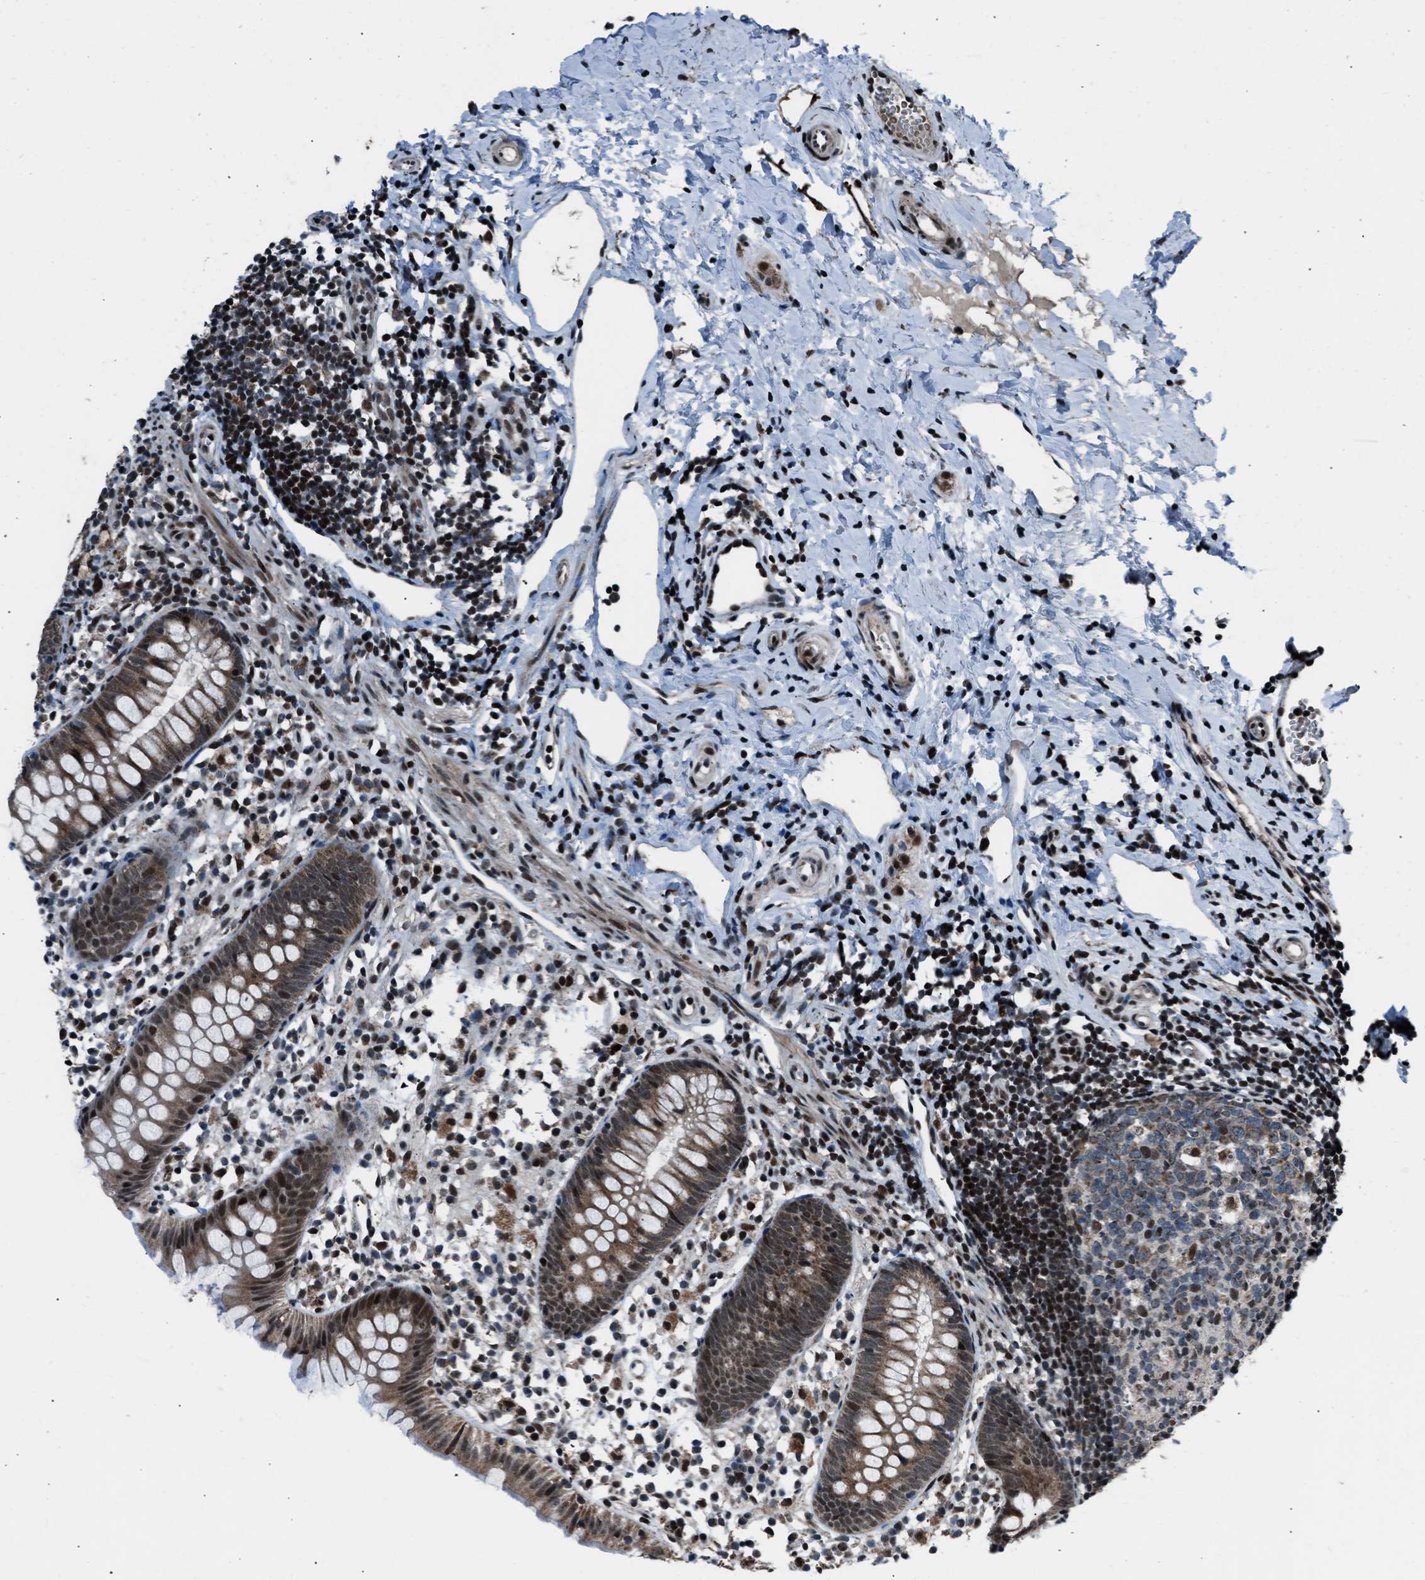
{"staining": {"intensity": "moderate", "quantity": ">75%", "location": "cytoplasmic/membranous,nuclear"}, "tissue": "appendix", "cell_type": "Glandular cells", "image_type": "normal", "snomed": [{"axis": "morphology", "description": "Normal tissue, NOS"}, {"axis": "topography", "description": "Appendix"}], "caption": "A high-resolution micrograph shows immunohistochemistry staining of benign appendix, which reveals moderate cytoplasmic/membranous,nuclear expression in approximately >75% of glandular cells.", "gene": "MORC3", "patient": {"sex": "female", "age": 20}}